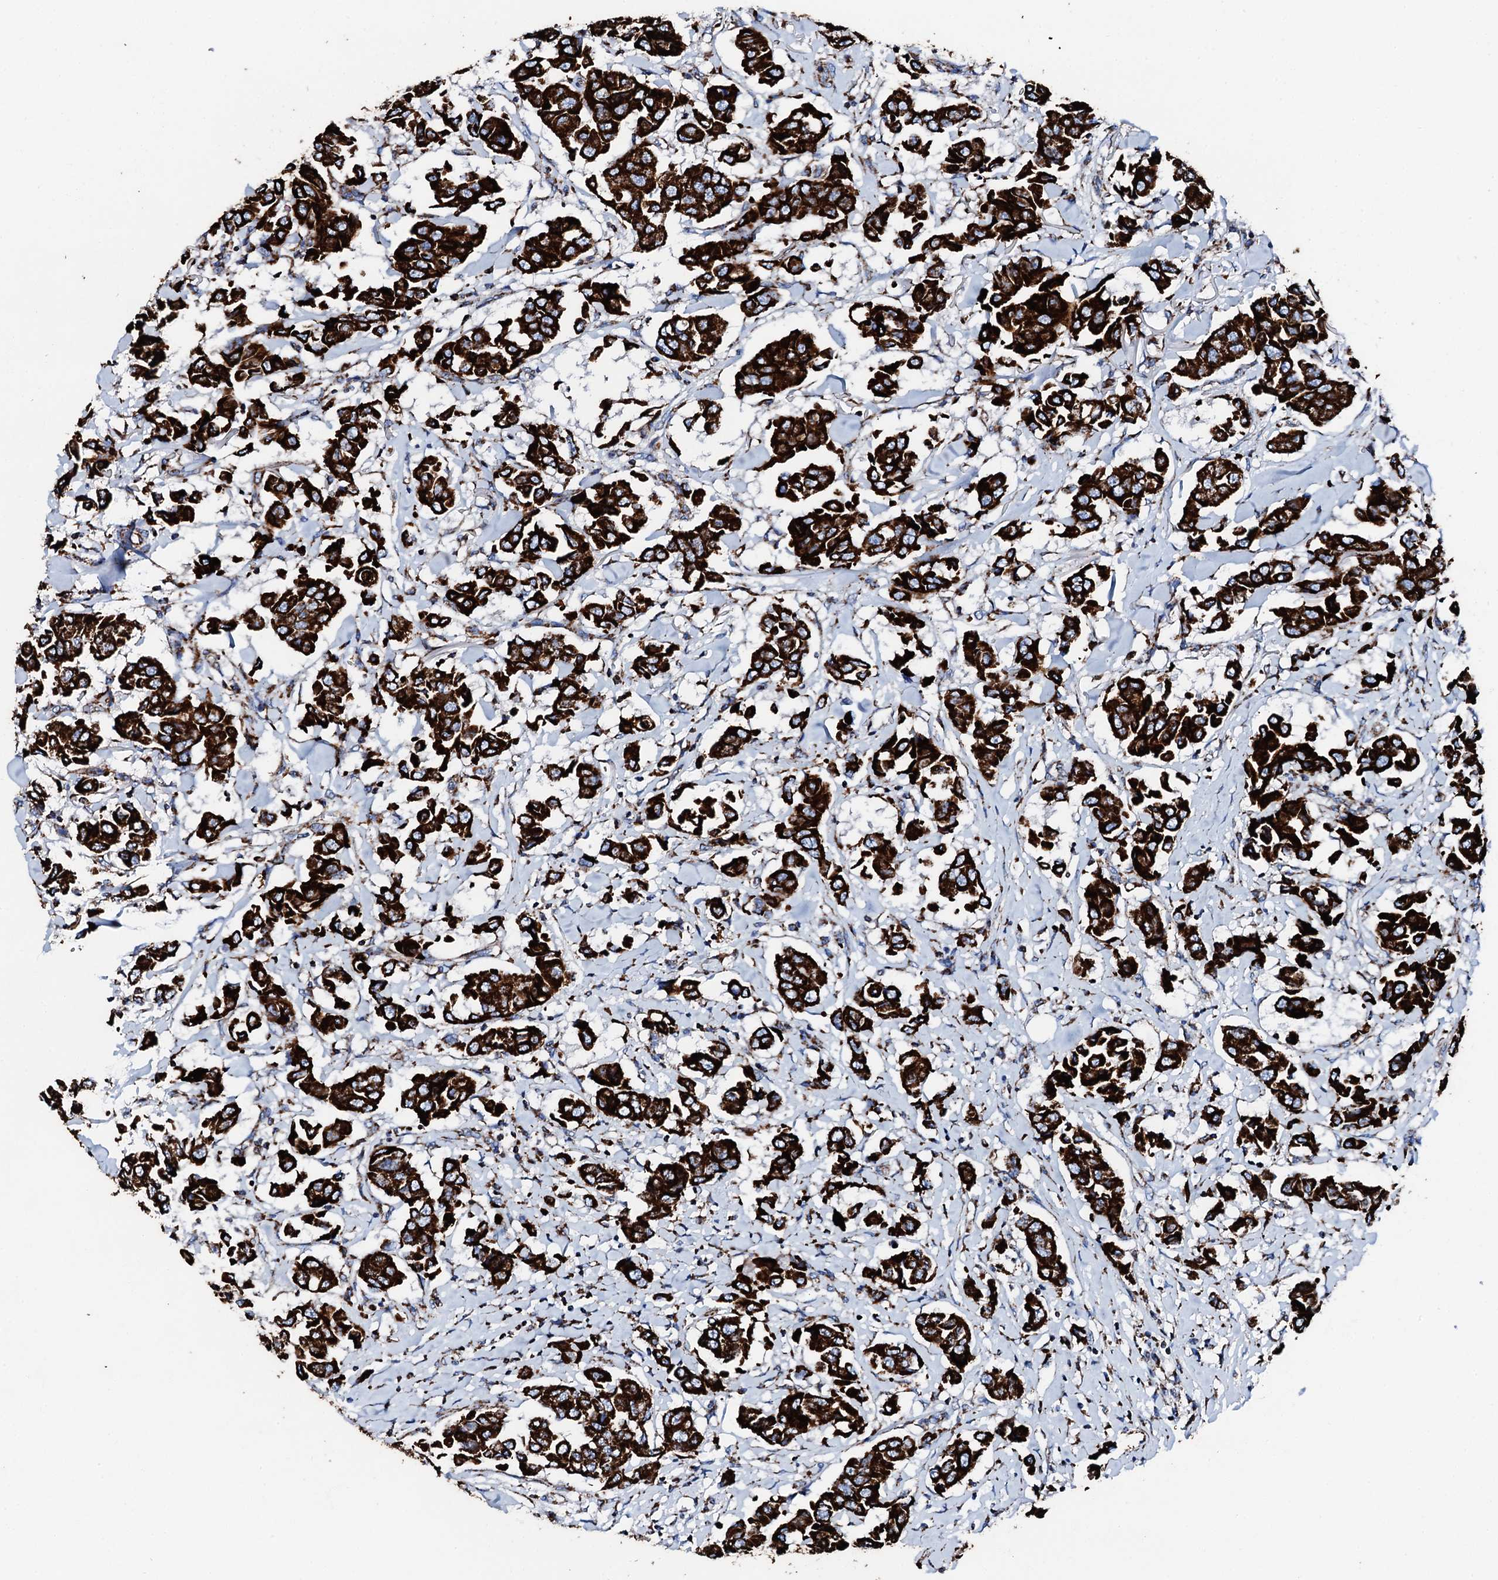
{"staining": {"intensity": "strong", "quantity": ">75%", "location": "cytoplasmic/membranous"}, "tissue": "breast cancer", "cell_type": "Tumor cells", "image_type": "cancer", "snomed": [{"axis": "morphology", "description": "Duct carcinoma"}, {"axis": "topography", "description": "Breast"}], "caption": "Immunohistochemical staining of breast cancer (invasive ductal carcinoma) demonstrates high levels of strong cytoplasmic/membranous staining in approximately >75% of tumor cells.", "gene": "HADH", "patient": {"sex": "female", "age": 80}}